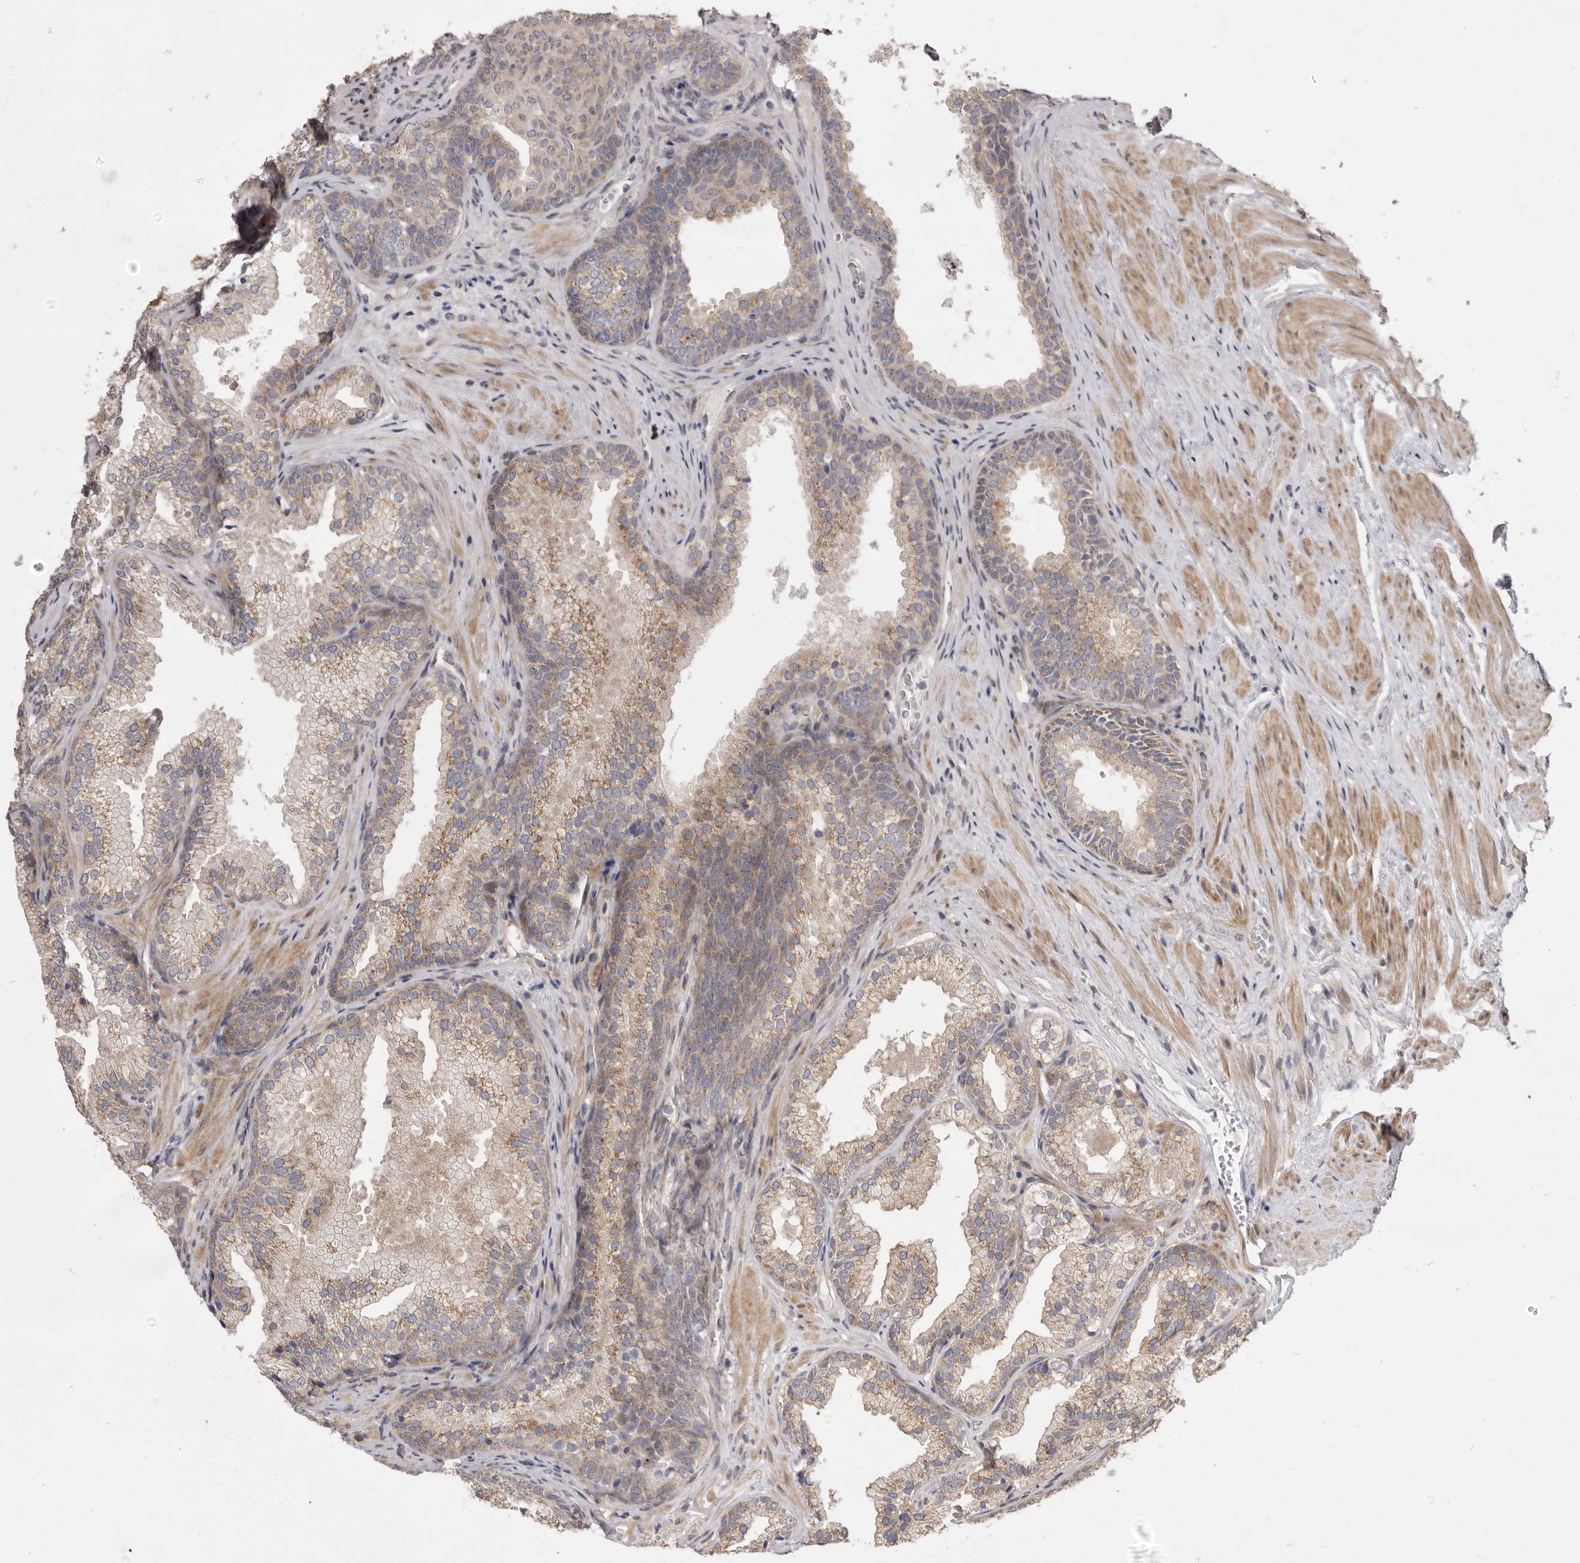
{"staining": {"intensity": "weak", "quantity": ">75%", "location": "cytoplasmic/membranous"}, "tissue": "prostate", "cell_type": "Glandular cells", "image_type": "normal", "snomed": [{"axis": "morphology", "description": "Normal tissue, NOS"}, {"axis": "topography", "description": "Prostate"}], "caption": "The image displays staining of unremarkable prostate, revealing weak cytoplasmic/membranous protein staining (brown color) within glandular cells.", "gene": "TBC1D8B", "patient": {"sex": "male", "age": 76}}